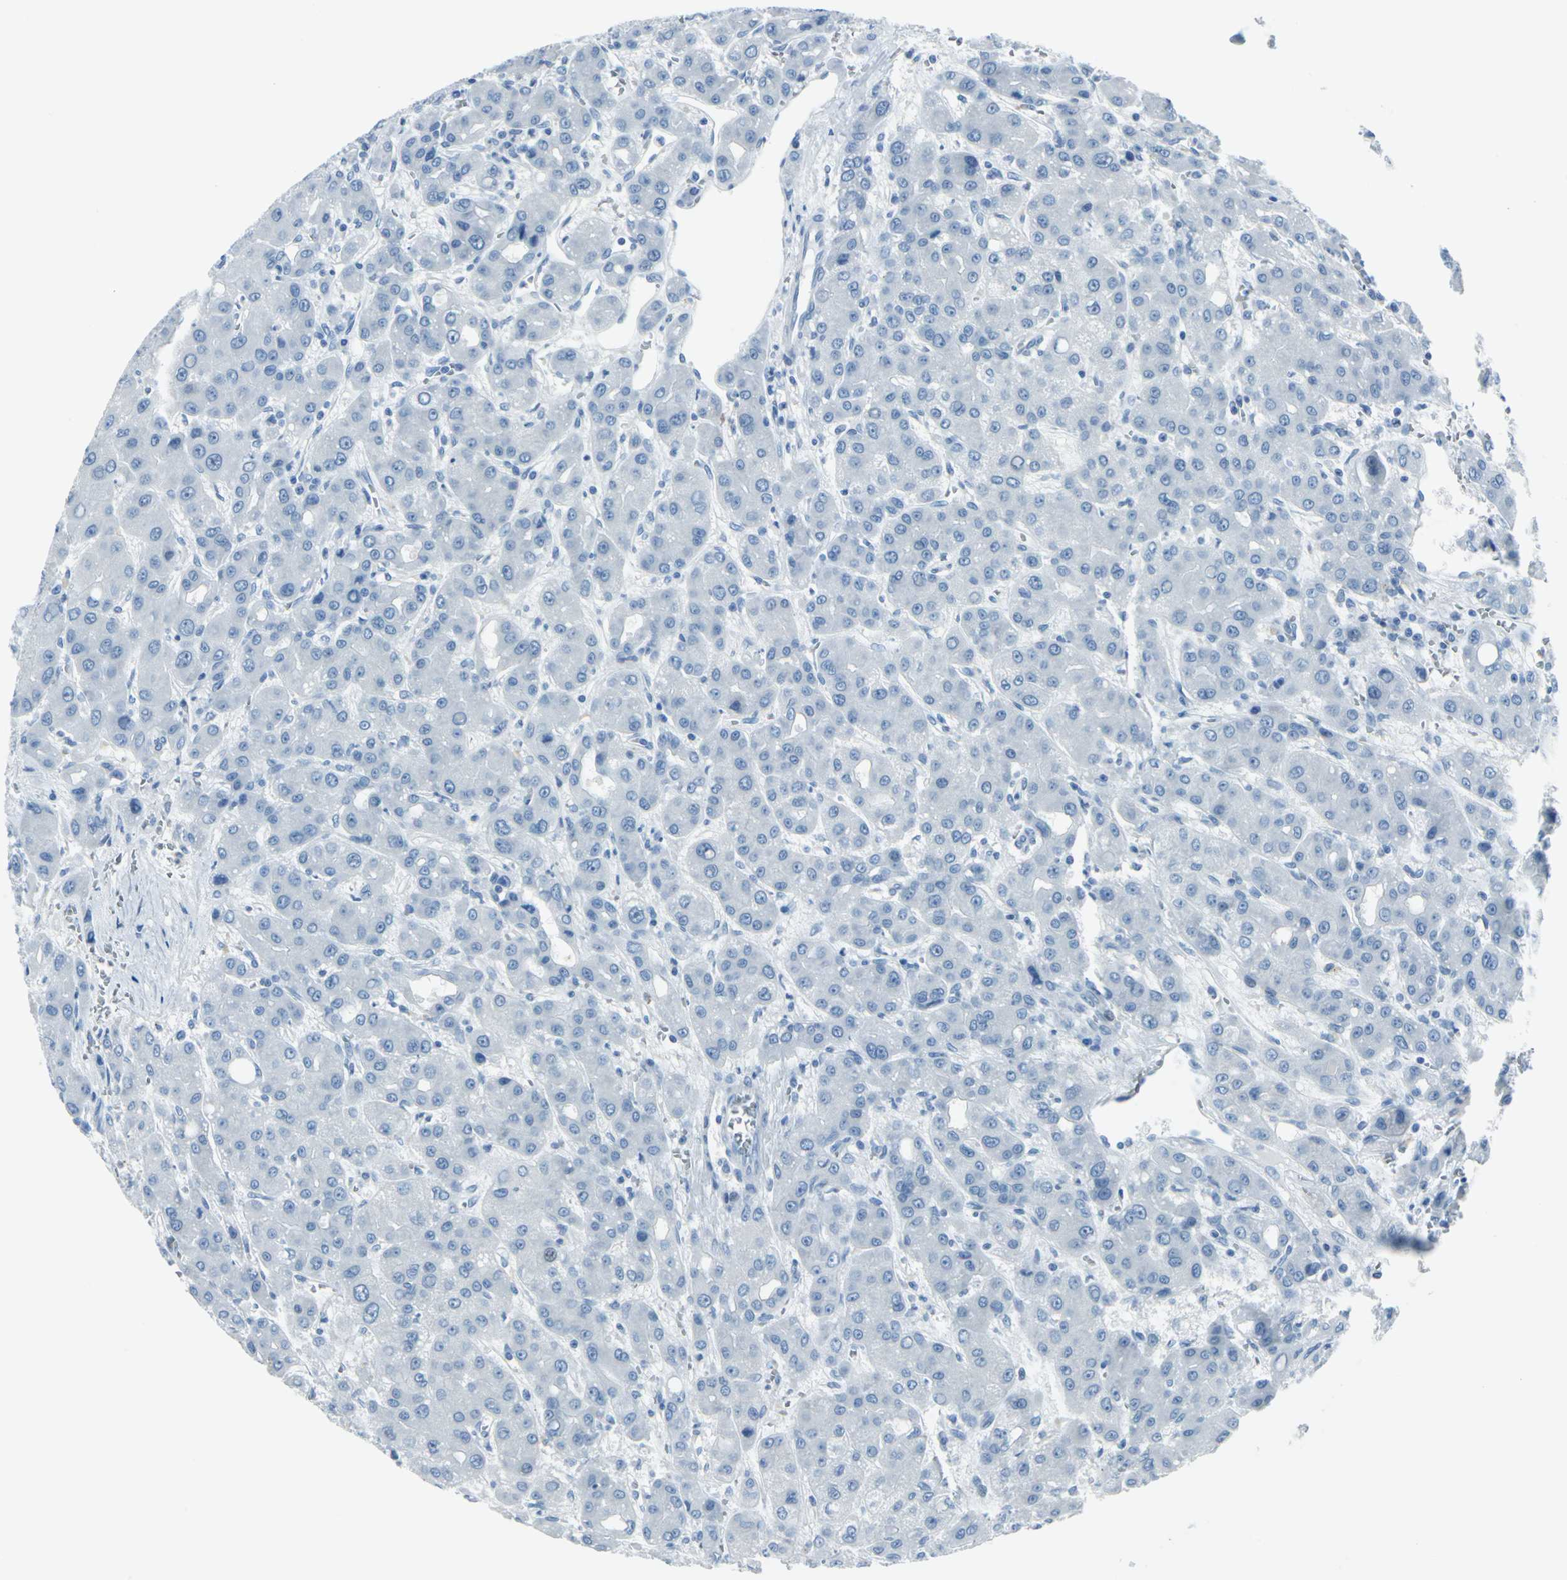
{"staining": {"intensity": "negative", "quantity": "none", "location": "none"}, "tissue": "liver cancer", "cell_type": "Tumor cells", "image_type": "cancer", "snomed": [{"axis": "morphology", "description": "Carcinoma, Hepatocellular, NOS"}, {"axis": "topography", "description": "Liver"}], "caption": "Protein analysis of liver cancer (hepatocellular carcinoma) displays no significant positivity in tumor cells.", "gene": "DNAI2", "patient": {"sex": "male", "age": 55}}